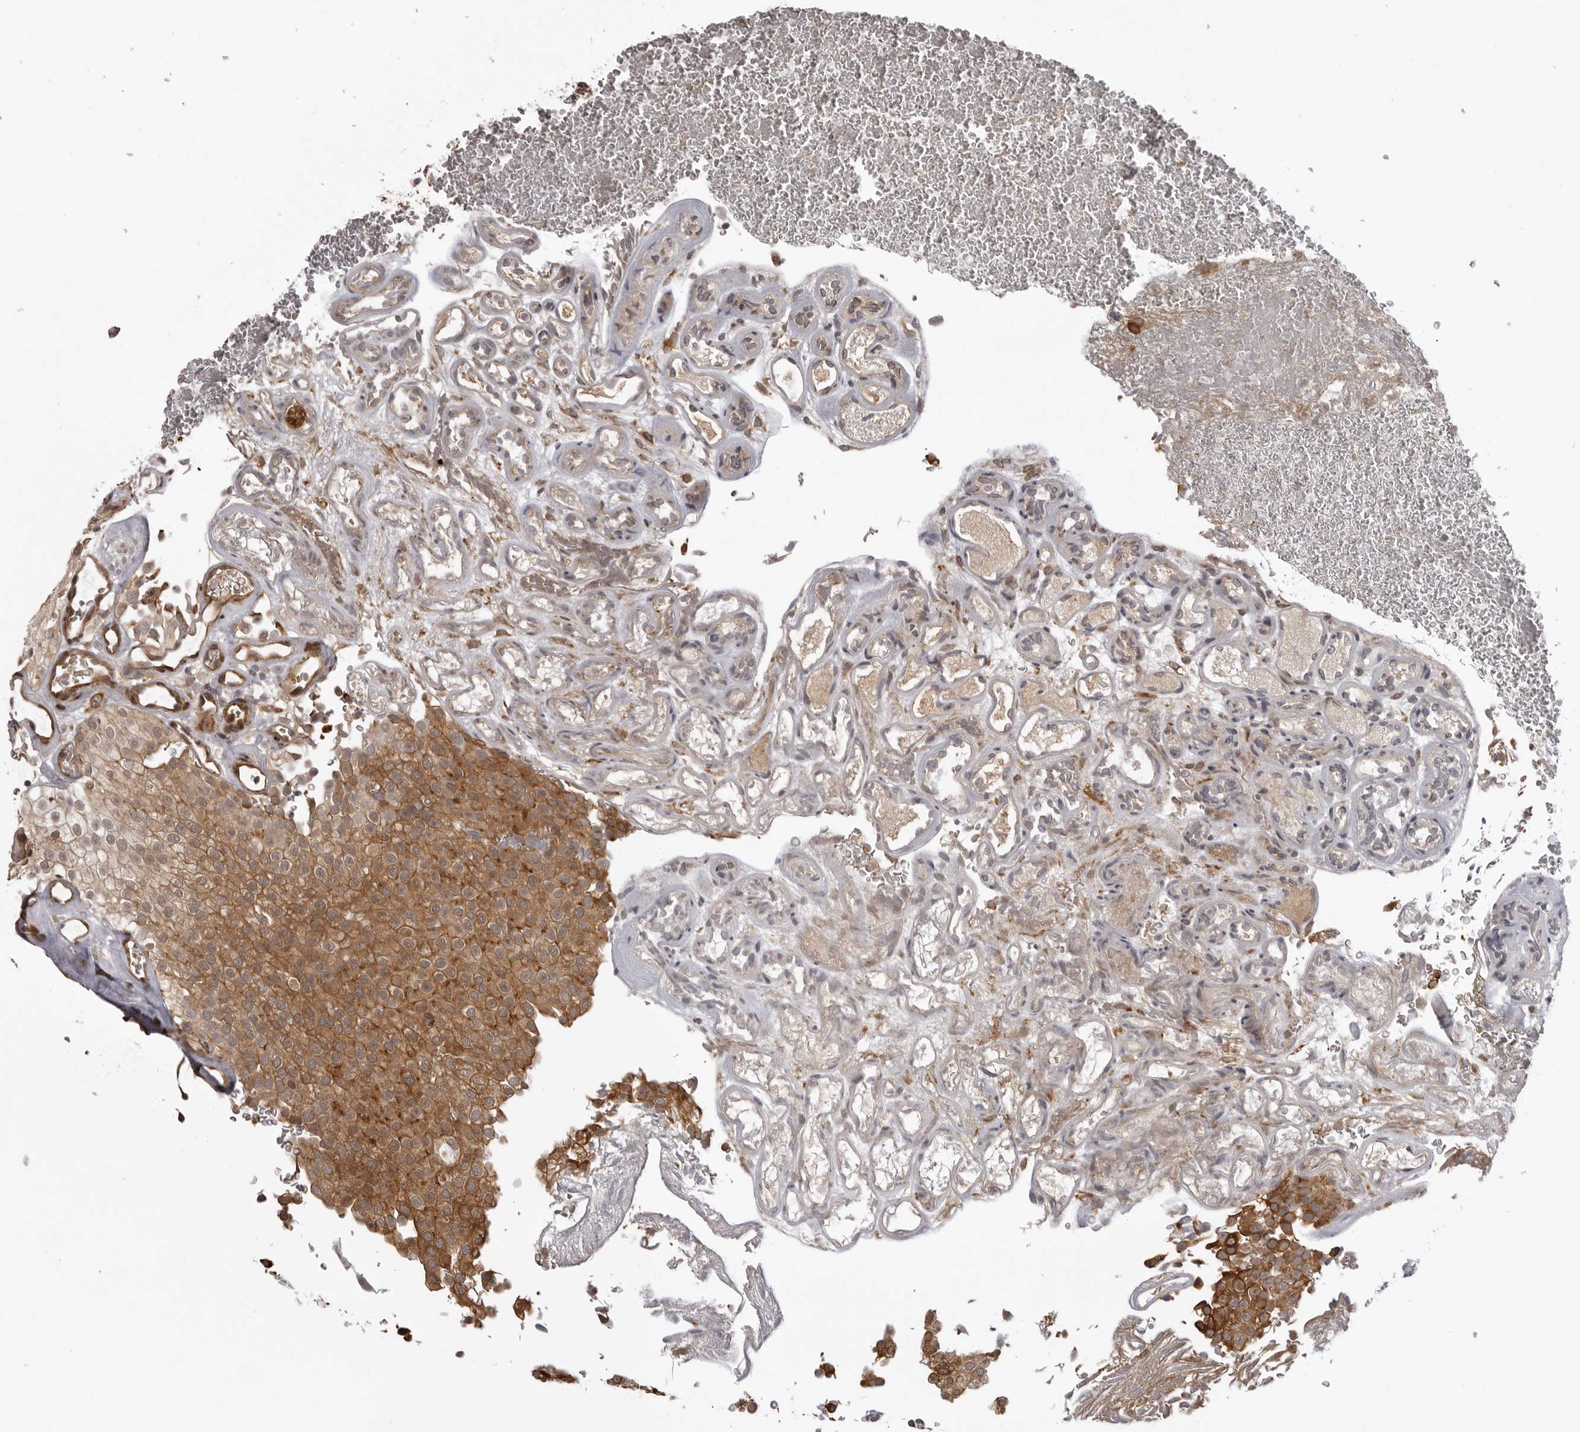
{"staining": {"intensity": "moderate", "quantity": ">75%", "location": "cytoplasmic/membranous"}, "tissue": "urothelial cancer", "cell_type": "Tumor cells", "image_type": "cancer", "snomed": [{"axis": "morphology", "description": "Urothelial carcinoma, Low grade"}, {"axis": "topography", "description": "Urinary bladder"}], "caption": "Urothelial cancer tissue reveals moderate cytoplasmic/membranous positivity in approximately >75% of tumor cells The staining was performed using DAB to visualize the protein expression in brown, while the nuclei were stained in blue with hematoxylin (Magnification: 20x).", "gene": "DNAH14", "patient": {"sex": "male", "age": 78}}